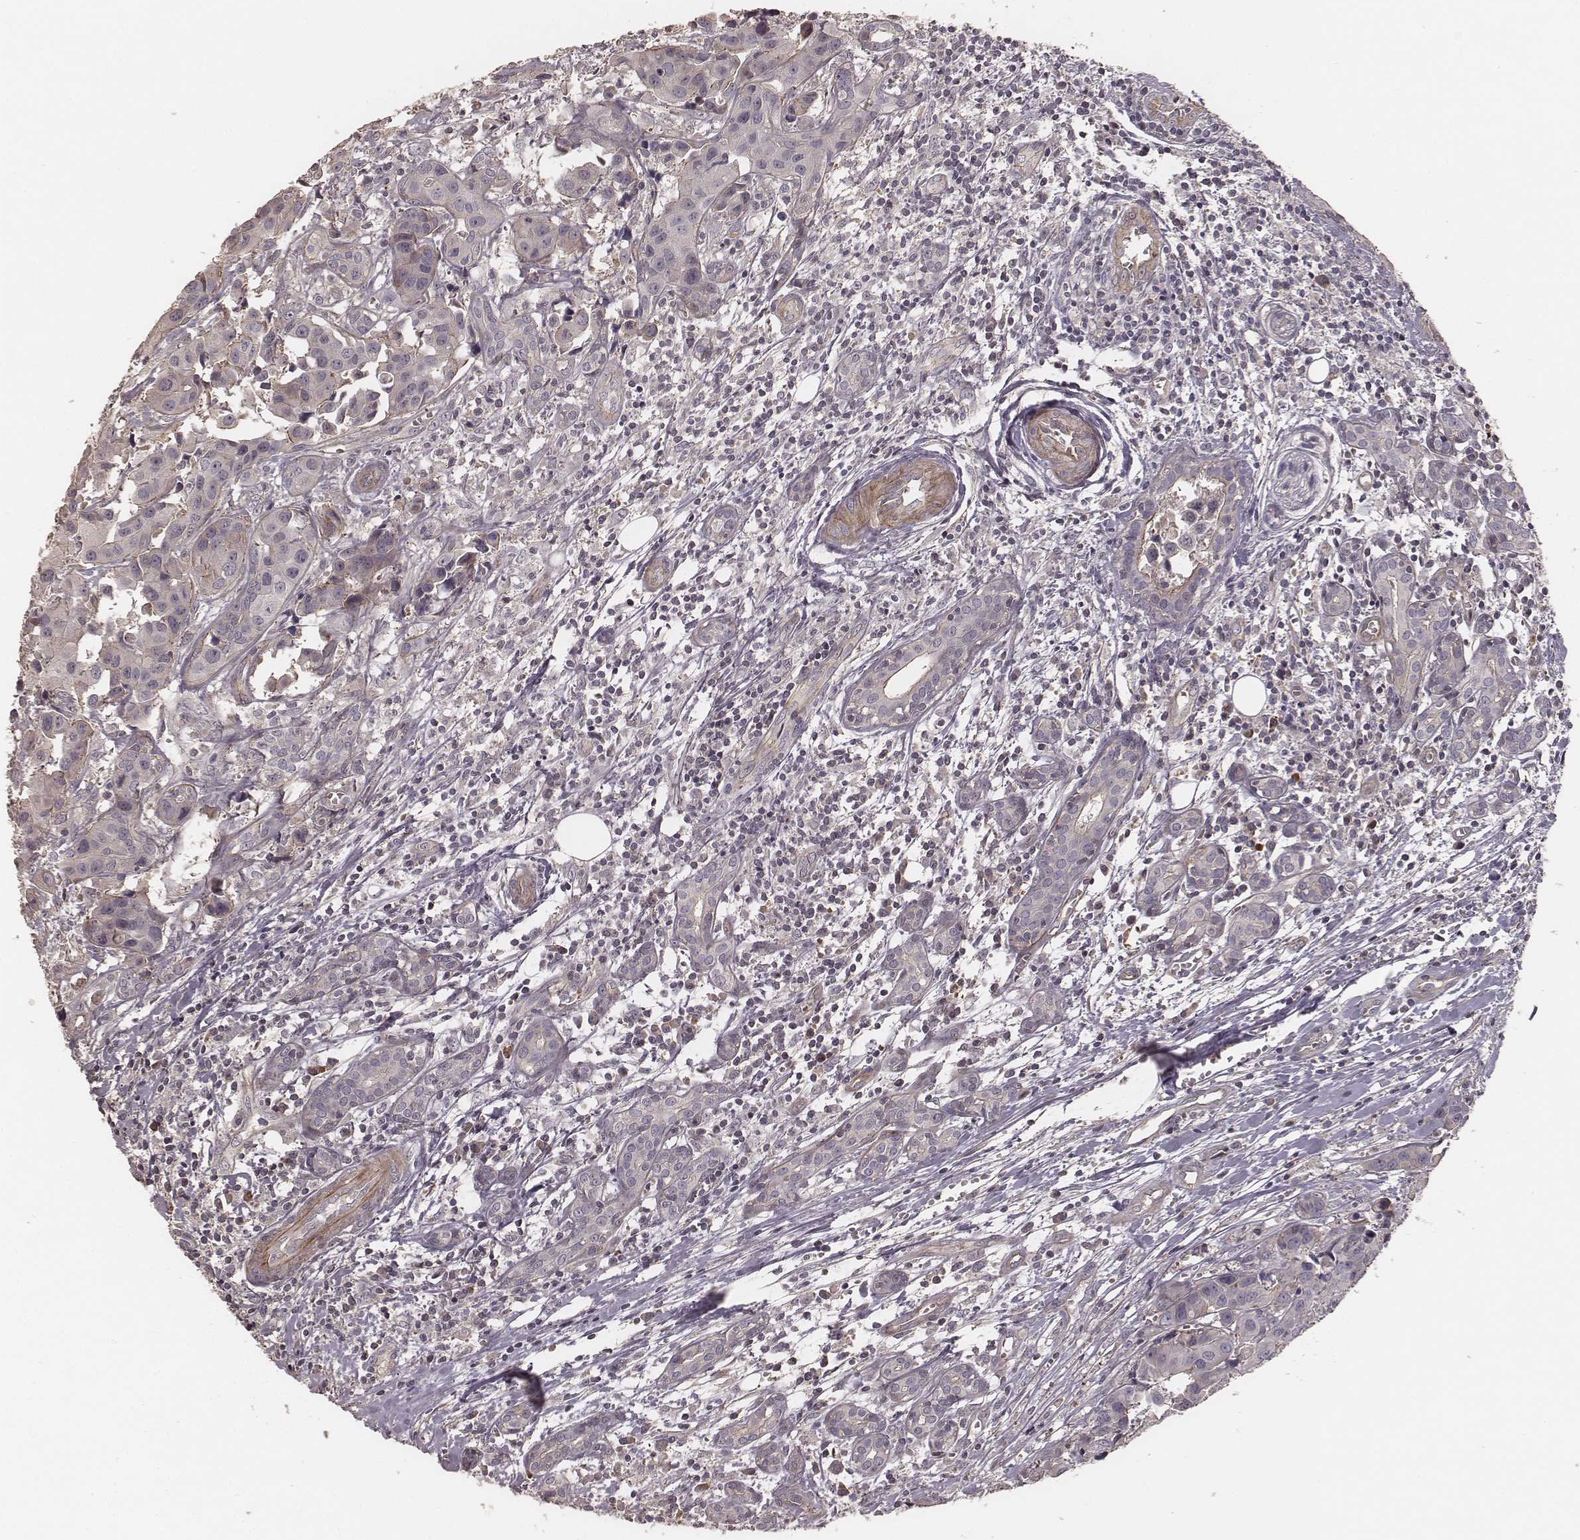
{"staining": {"intensity": "negative", "quantity": "none", "location": "none"}, "tissue": "head and neck cancer", "cell_type": "Tumor cells", "image_type": "cancer", "snomed": [{"axis": "morphology", "description": "Adenocarcinoma, NOS"}, {"axis": "topography", "description": "Head-Neck"}], "caption": "High power microscopy photomicrograph of an immunohistochemistry histopathology image of head and neck cancer (adenocarcinoma), revealing no significant positivity in tumor cells.", "gene": "OTOGL", "patient": {"sex": "male", "age": 76}}